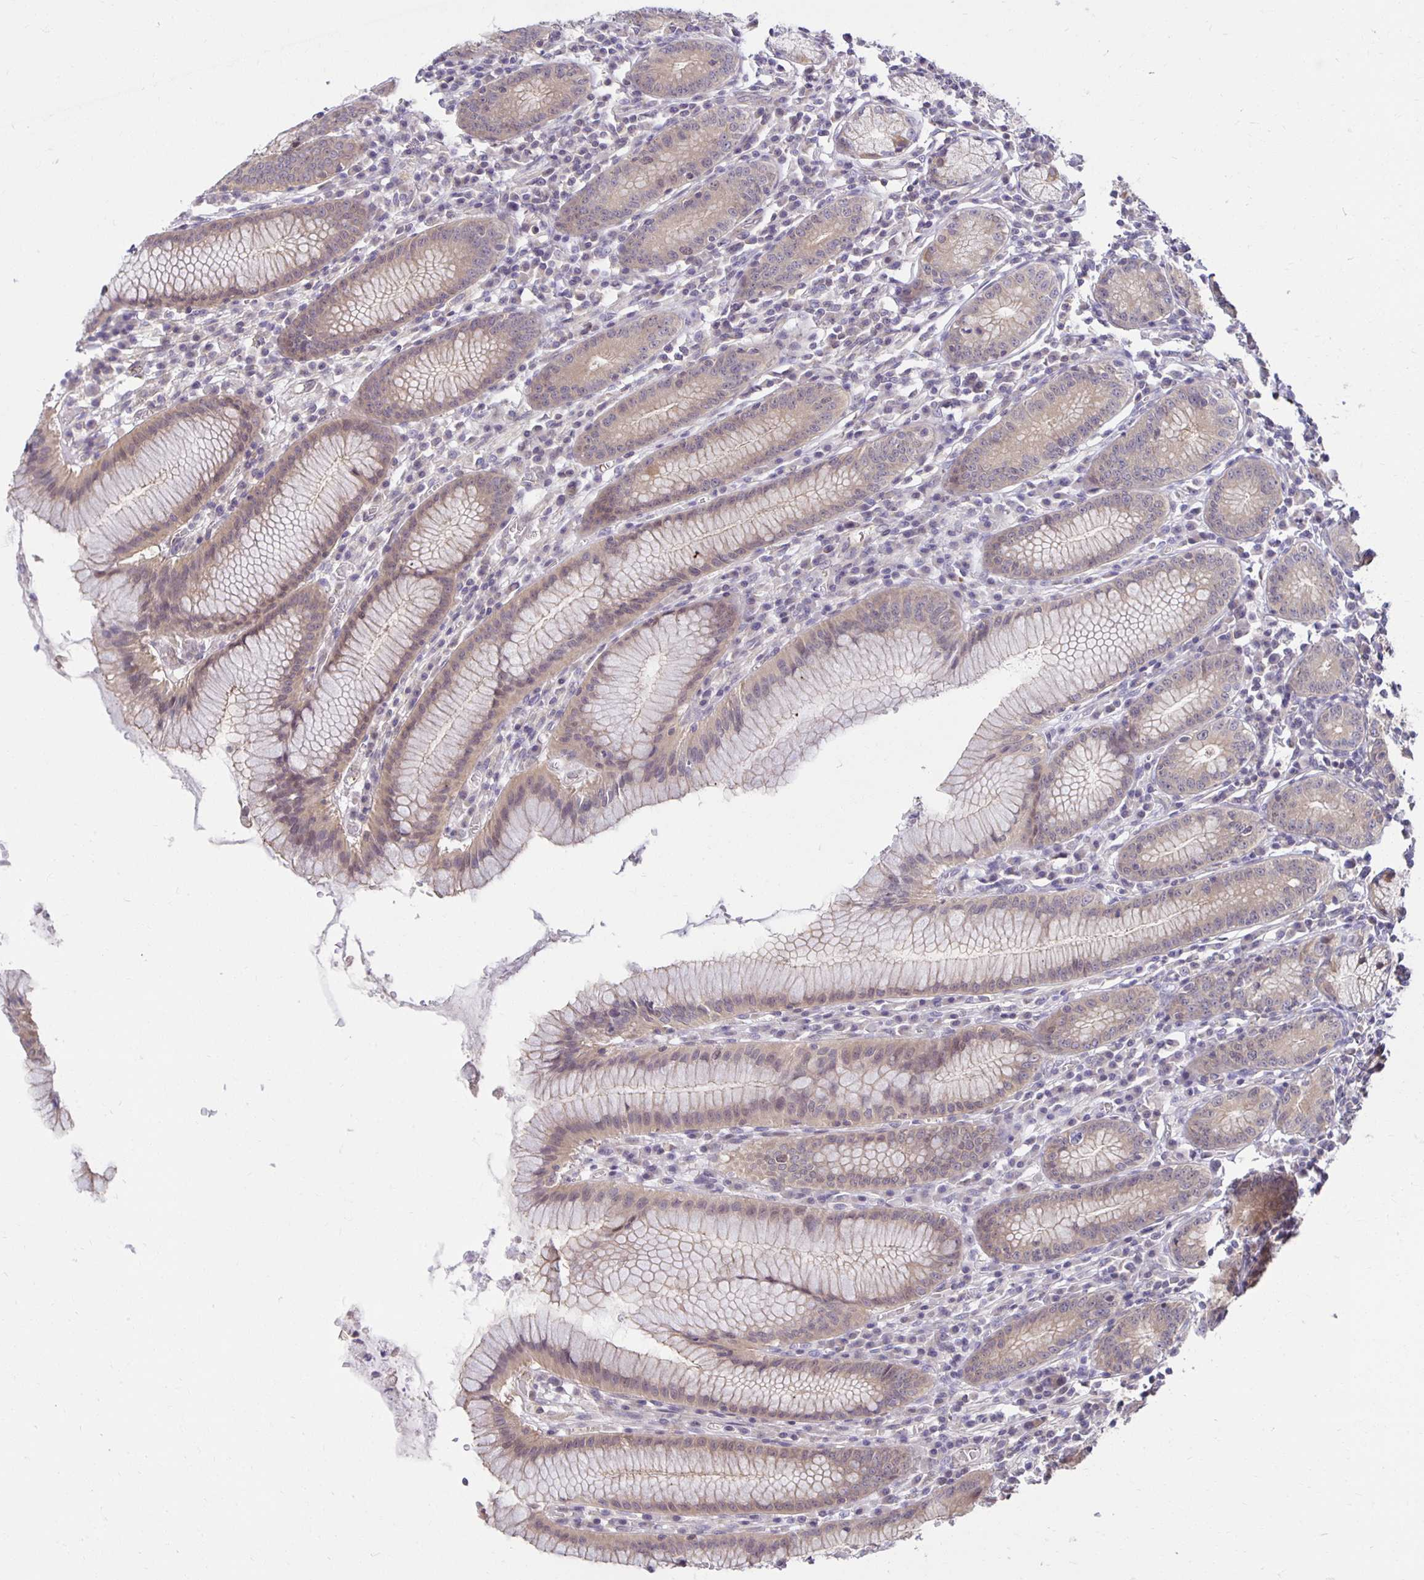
{"staining": {"intensity": "moderate", "quantity": ">75%", "location": "cytoplasmic/membranous"}, "tissue": "stomach", "cell_type": "Glandular cells", "image_type": "normal", "snomed": [{"axis": "morphology", "description": "Normal tissue, NOS"}, {"axis": "topography", "description": "Stomach"}], "caption": "Stomach stained for a protein (brown) shows moderate cytoplasmic/membranous positive staining in approximately >75% of glandular cells.", "gene": "MIEN1", "patient": {"sex": "male", "age": 55}}